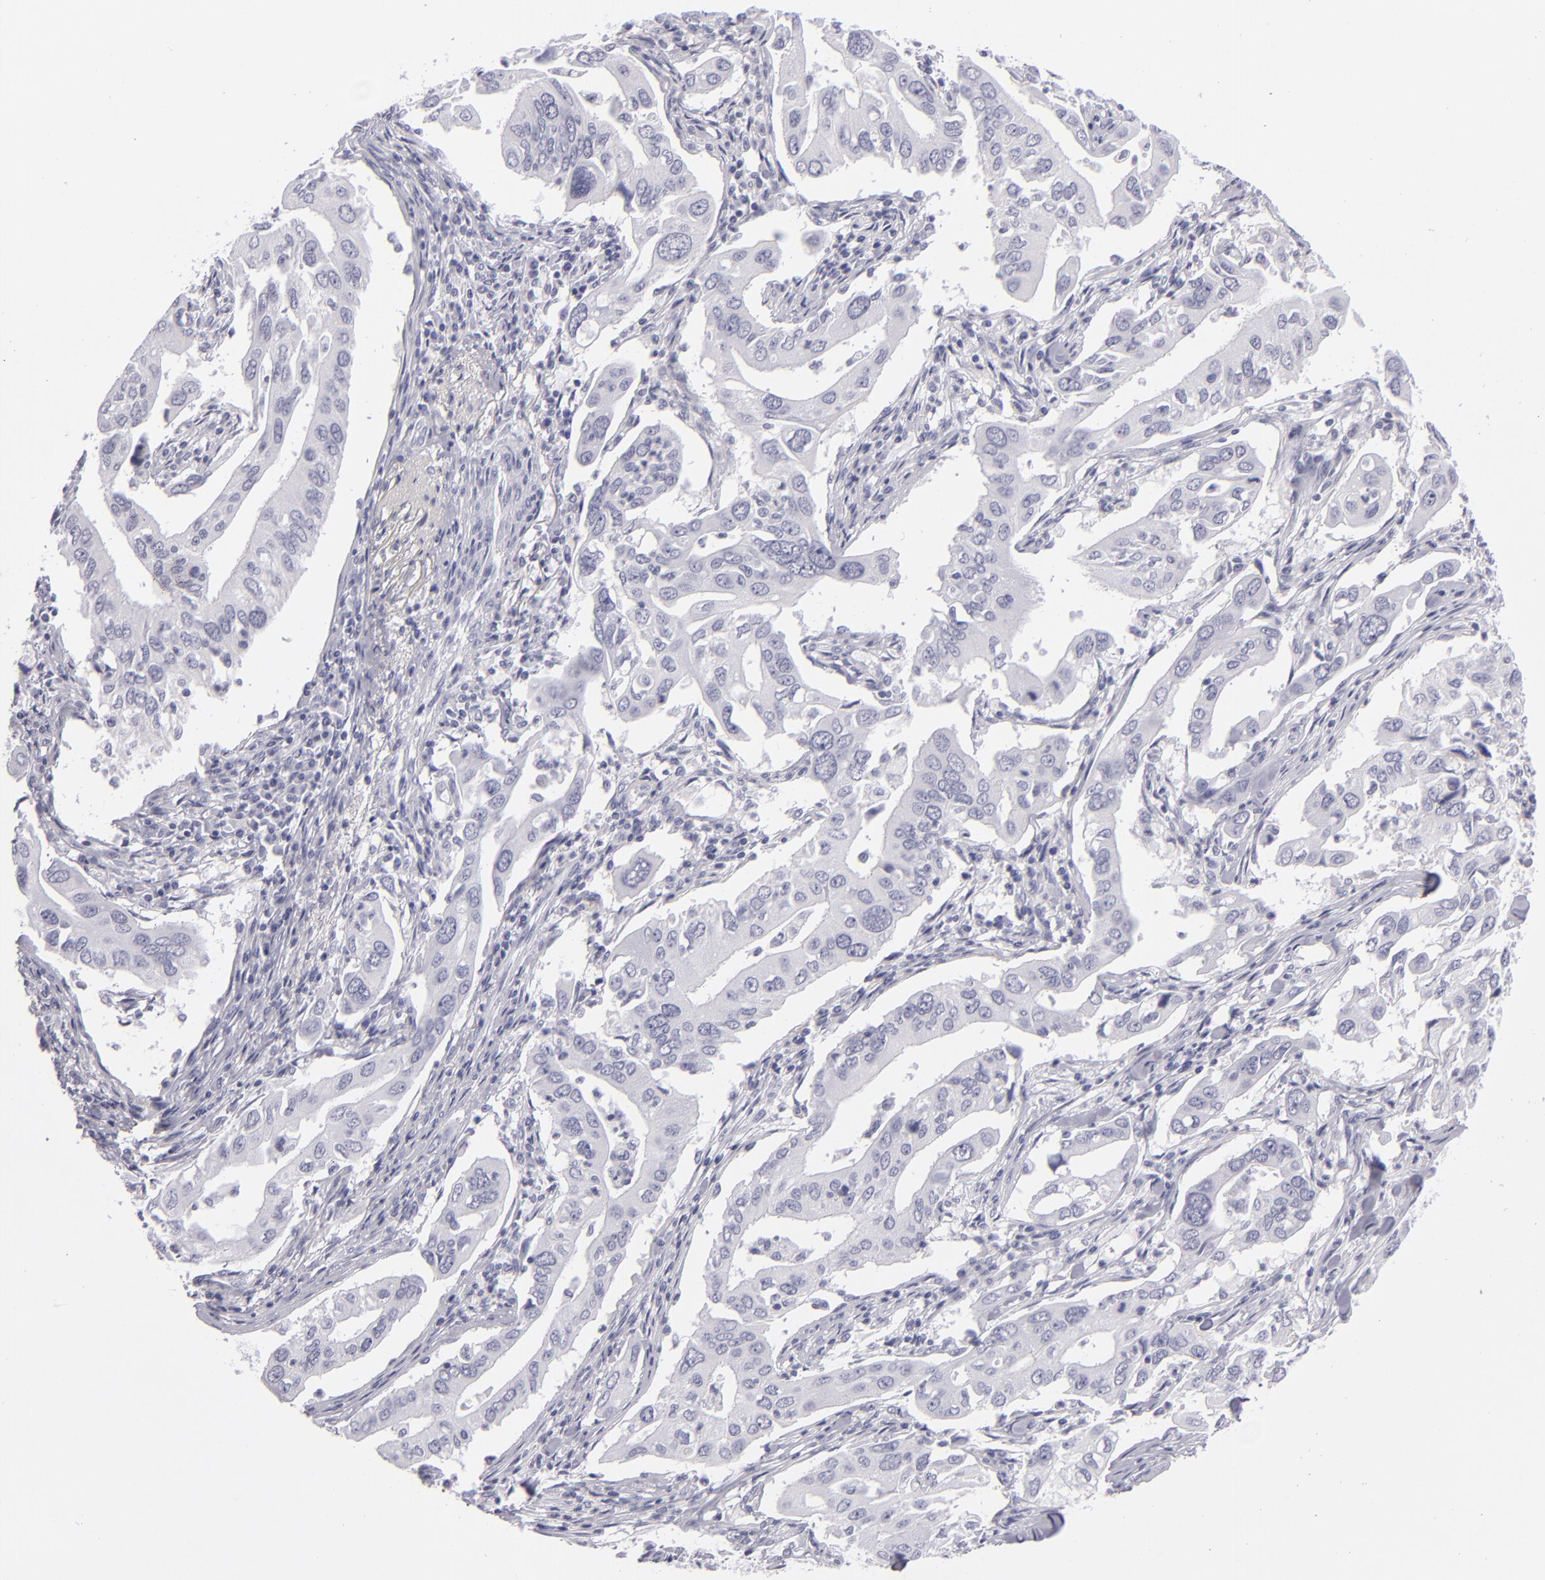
{"staining": {"intensity": "negative", "quantity": "none", "location": "none"}, "tissue": "lung cancer", "cell_type": "Tumor cells", "image_type": "cancer", "snomed": [{"axis": "morphology", "description": "Adenocarcinoma, NOS"}, {"axis": "topography", "description": "Lung"}], "caption": "This micrograph is of lung adenocarcinoma stained with IHC to label a protein in brown with the nuclei are counter-stained blue. There is no expression in tumor cells.", "gene": "VIL1", "patient": {"sex": "male", "age": 48}}